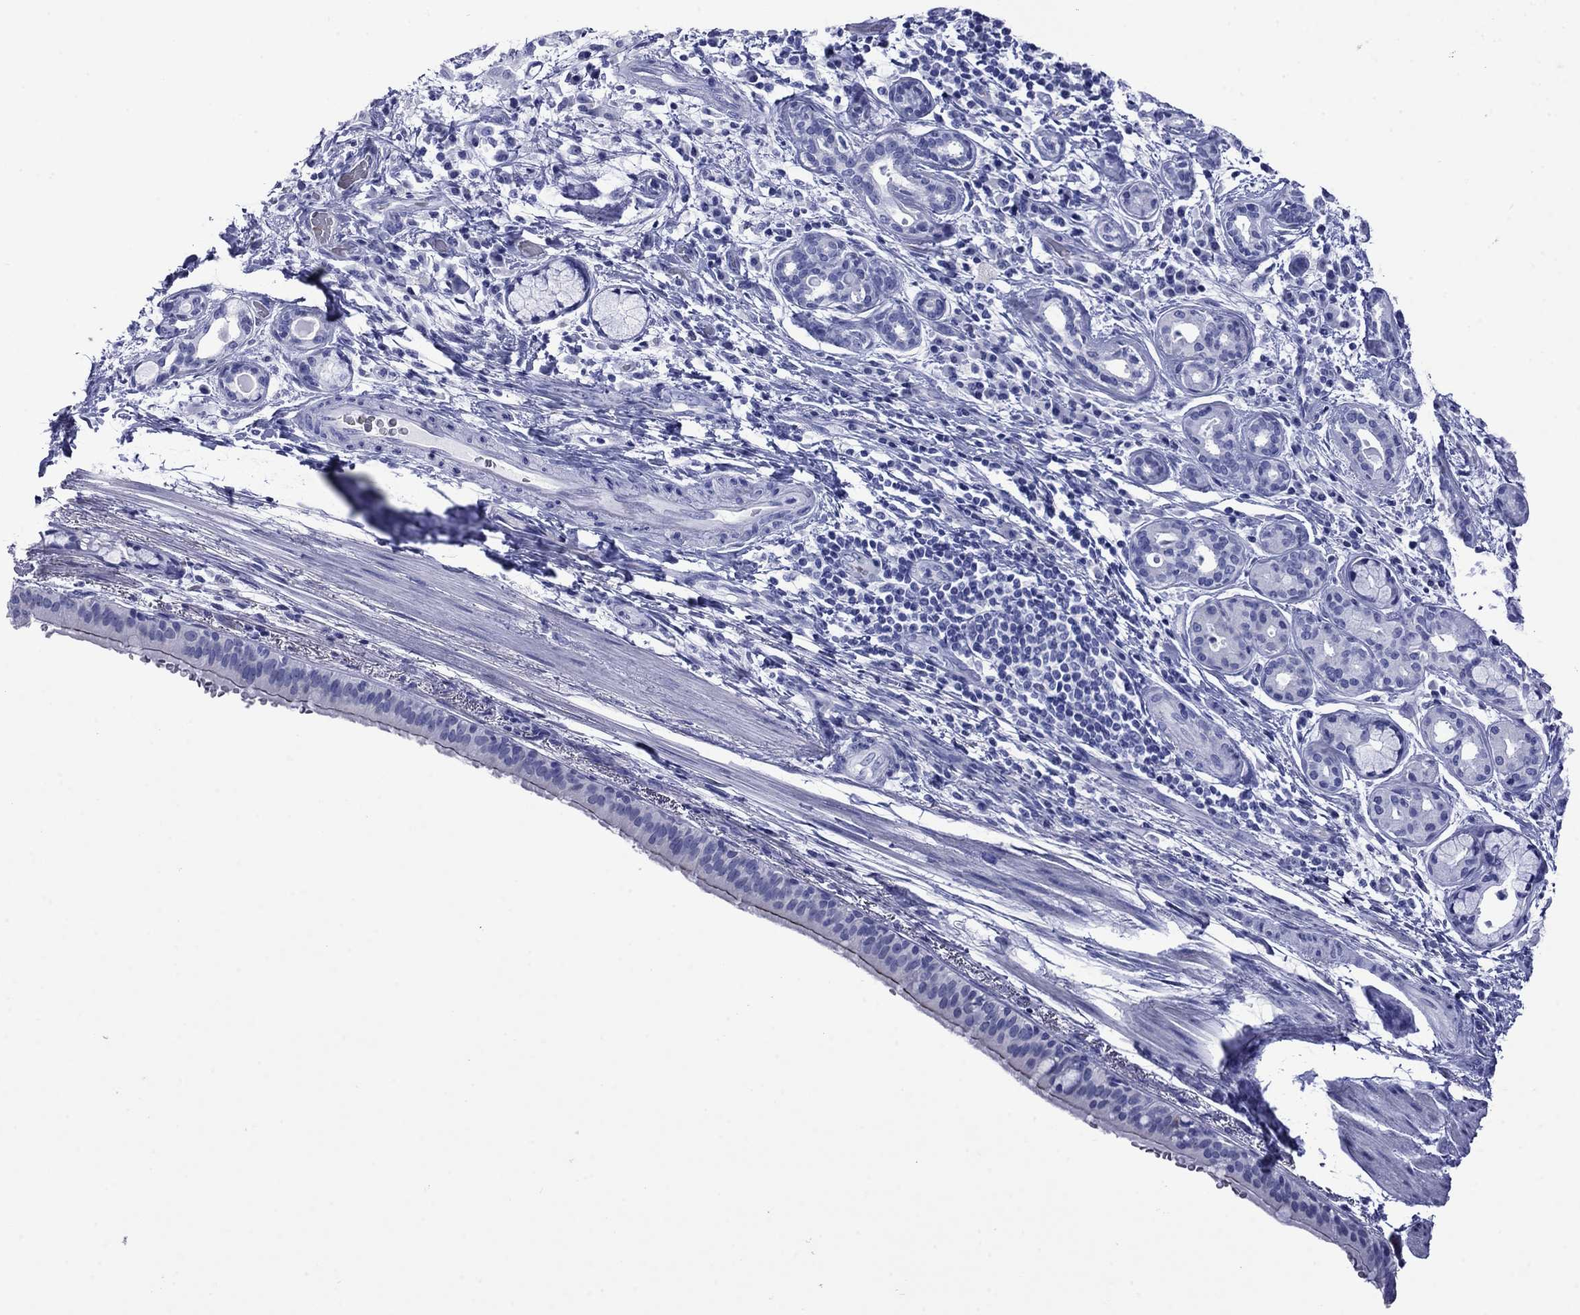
{"staining": {"intensity": "negative", "quantity": "none", "location": "none"}, "tissue": "bronchus", "cell_type": "Respiratory epithelial cells", "image_type": "normal", "snomed": [{"axis": "morphology", "description": "Normal tissue, NOS"}, {"axis": "morphology", "description": "Squamous cell carcinoma, NOS"}, {"axis": "topography", "description": "Bronchus"}, {"axis": "topography", "description": "Lung"}], "caption": "DAB (3,3'-diaminobenzidine) immunohistochemical staining of benign bronchus exhibits no significant expression in respiratory epithelial cells.", "gene": "ROM1", "patient": {"sex": "male", "age": 69}}